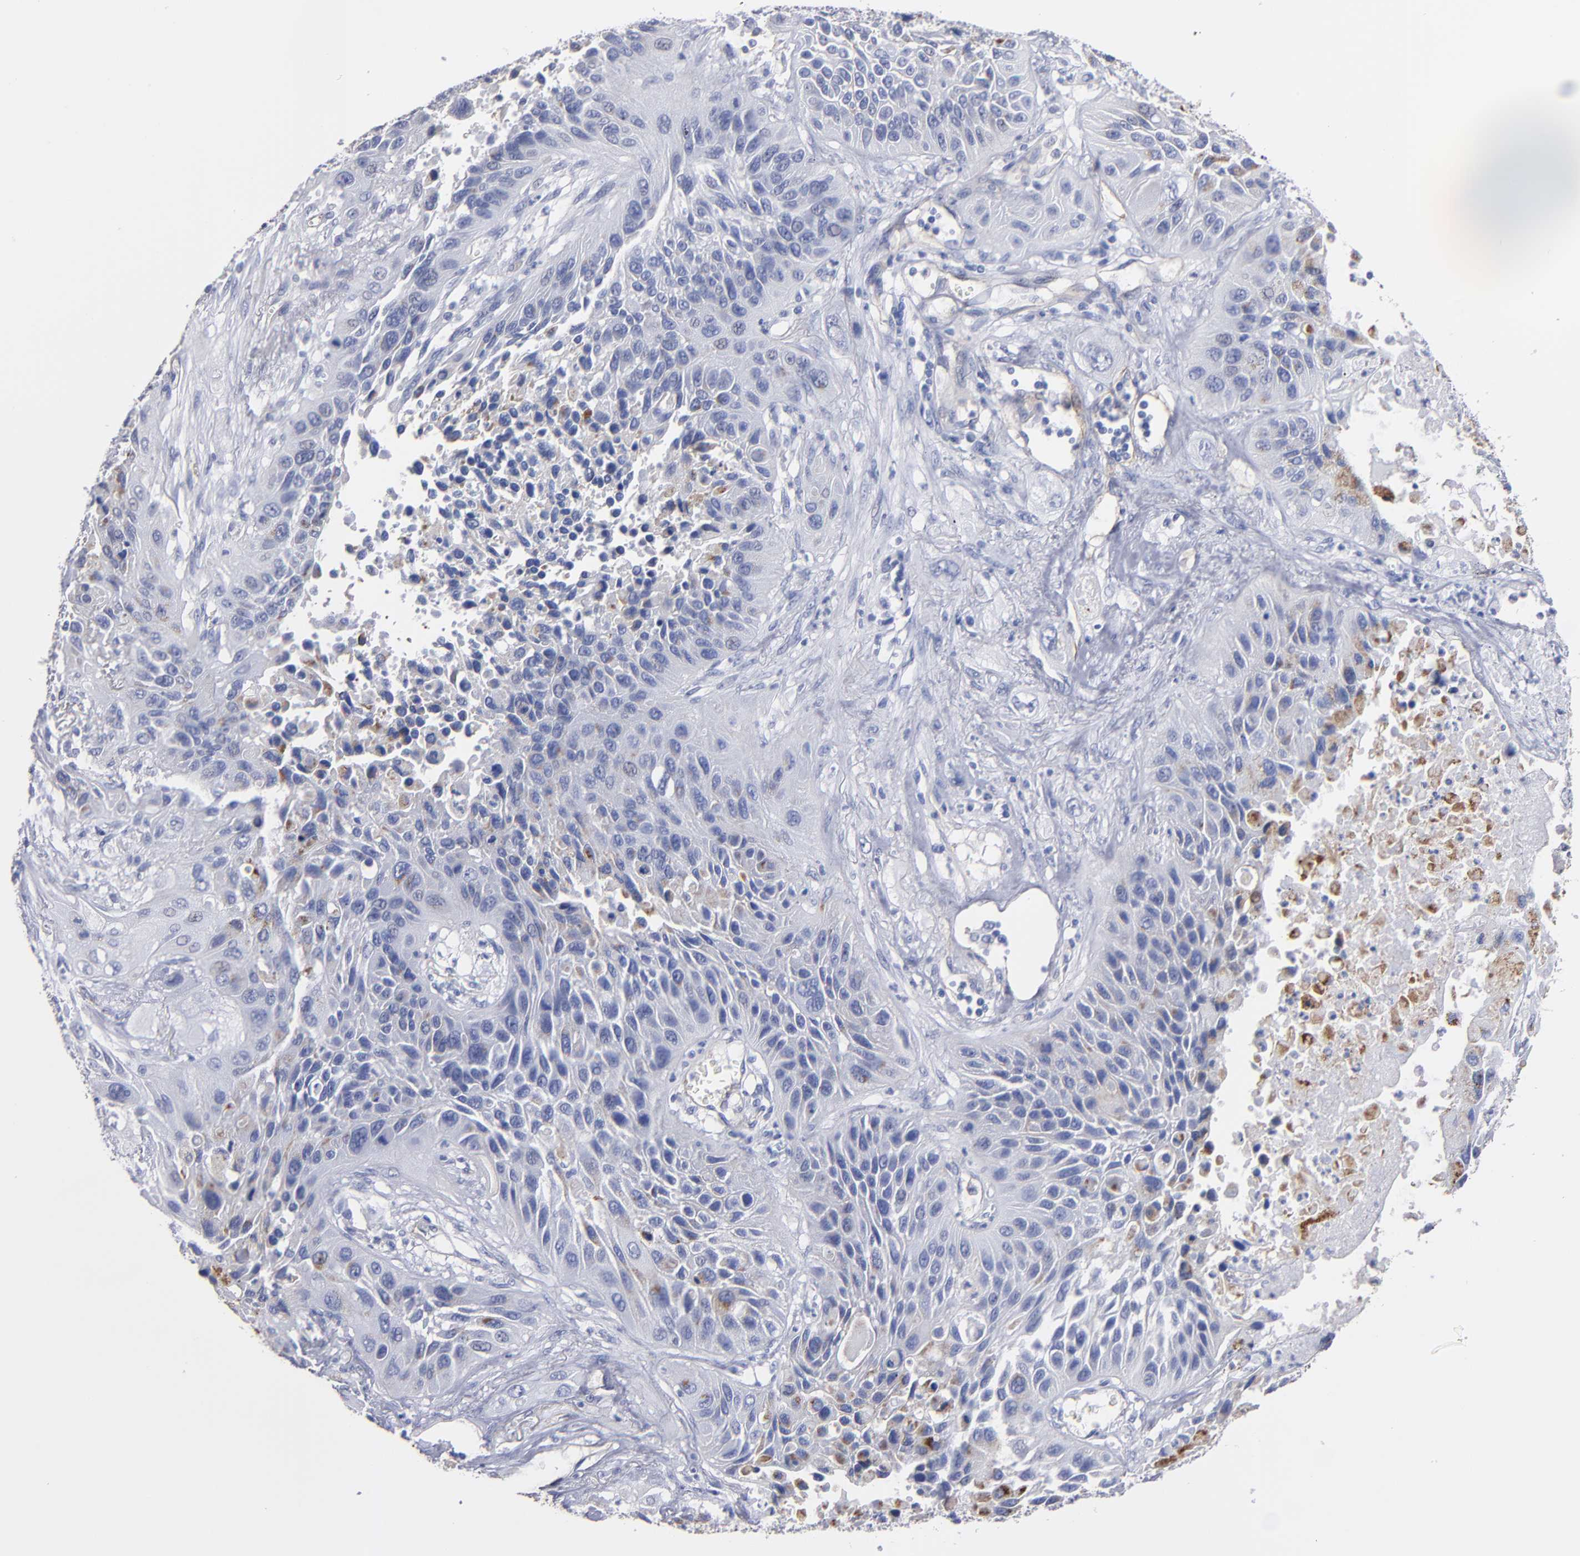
{"staining": {"intensity": "weak", "quantity": "<25%", "location": "cytoplasmic/membranous"}, "tissue": "lung cancer", "cell_type": "Tumor cells", "image_type": "cancer", "snomed": [{"axis": "morphology", "description": "Squamous cell carcinoma, NOS"}, {"axis": "topography", "description": "Lung"}], "caption": "Tumor cells are negative for brown protein staining in lung cancer (squamous cell carcinoma).", "gene": "TM4SF1", "patient": {"sex": "female", "age": 76}}